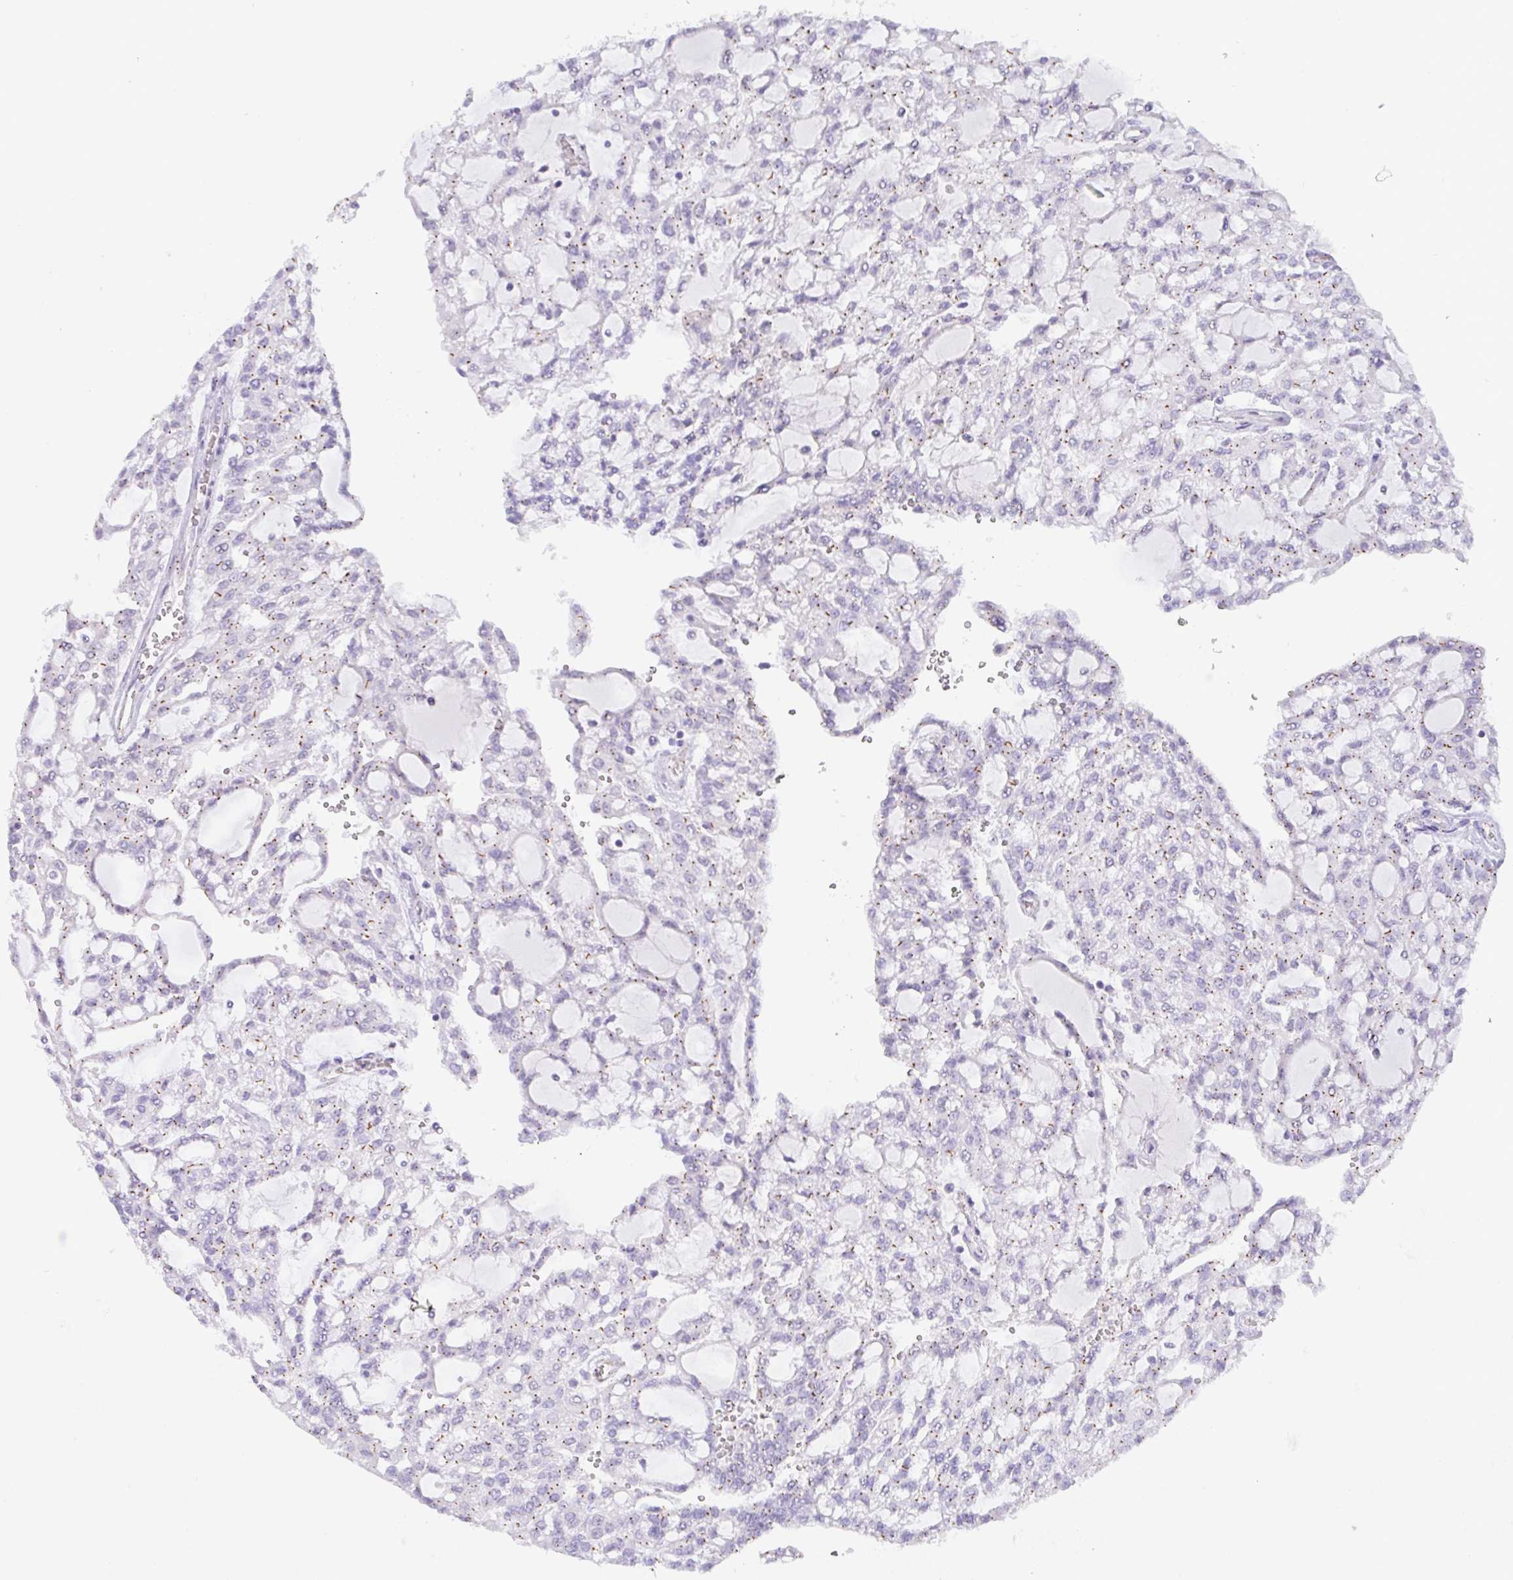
{"staining": {"intensity": "weak", "quantity": ">75%", "location": "cytoplasmic/membranous"}, "tissue": "renal cancer", "cell_type": "Tumor cells", "image_type": "cancer", "snomed": [{"axis": "morphology", "description": "Adenocarcinoma, NOS"}, {"axis": "topography", "description": "Kidney"}], "caption": "The photomicrograph displays staining of adenocarcinoma (renal), revealing weak cytoplasmic/membranous protein staining (brown color) within tumor cells.", "gene": "FAM177A1", "patient": {"sex": "male", "age": 63}}